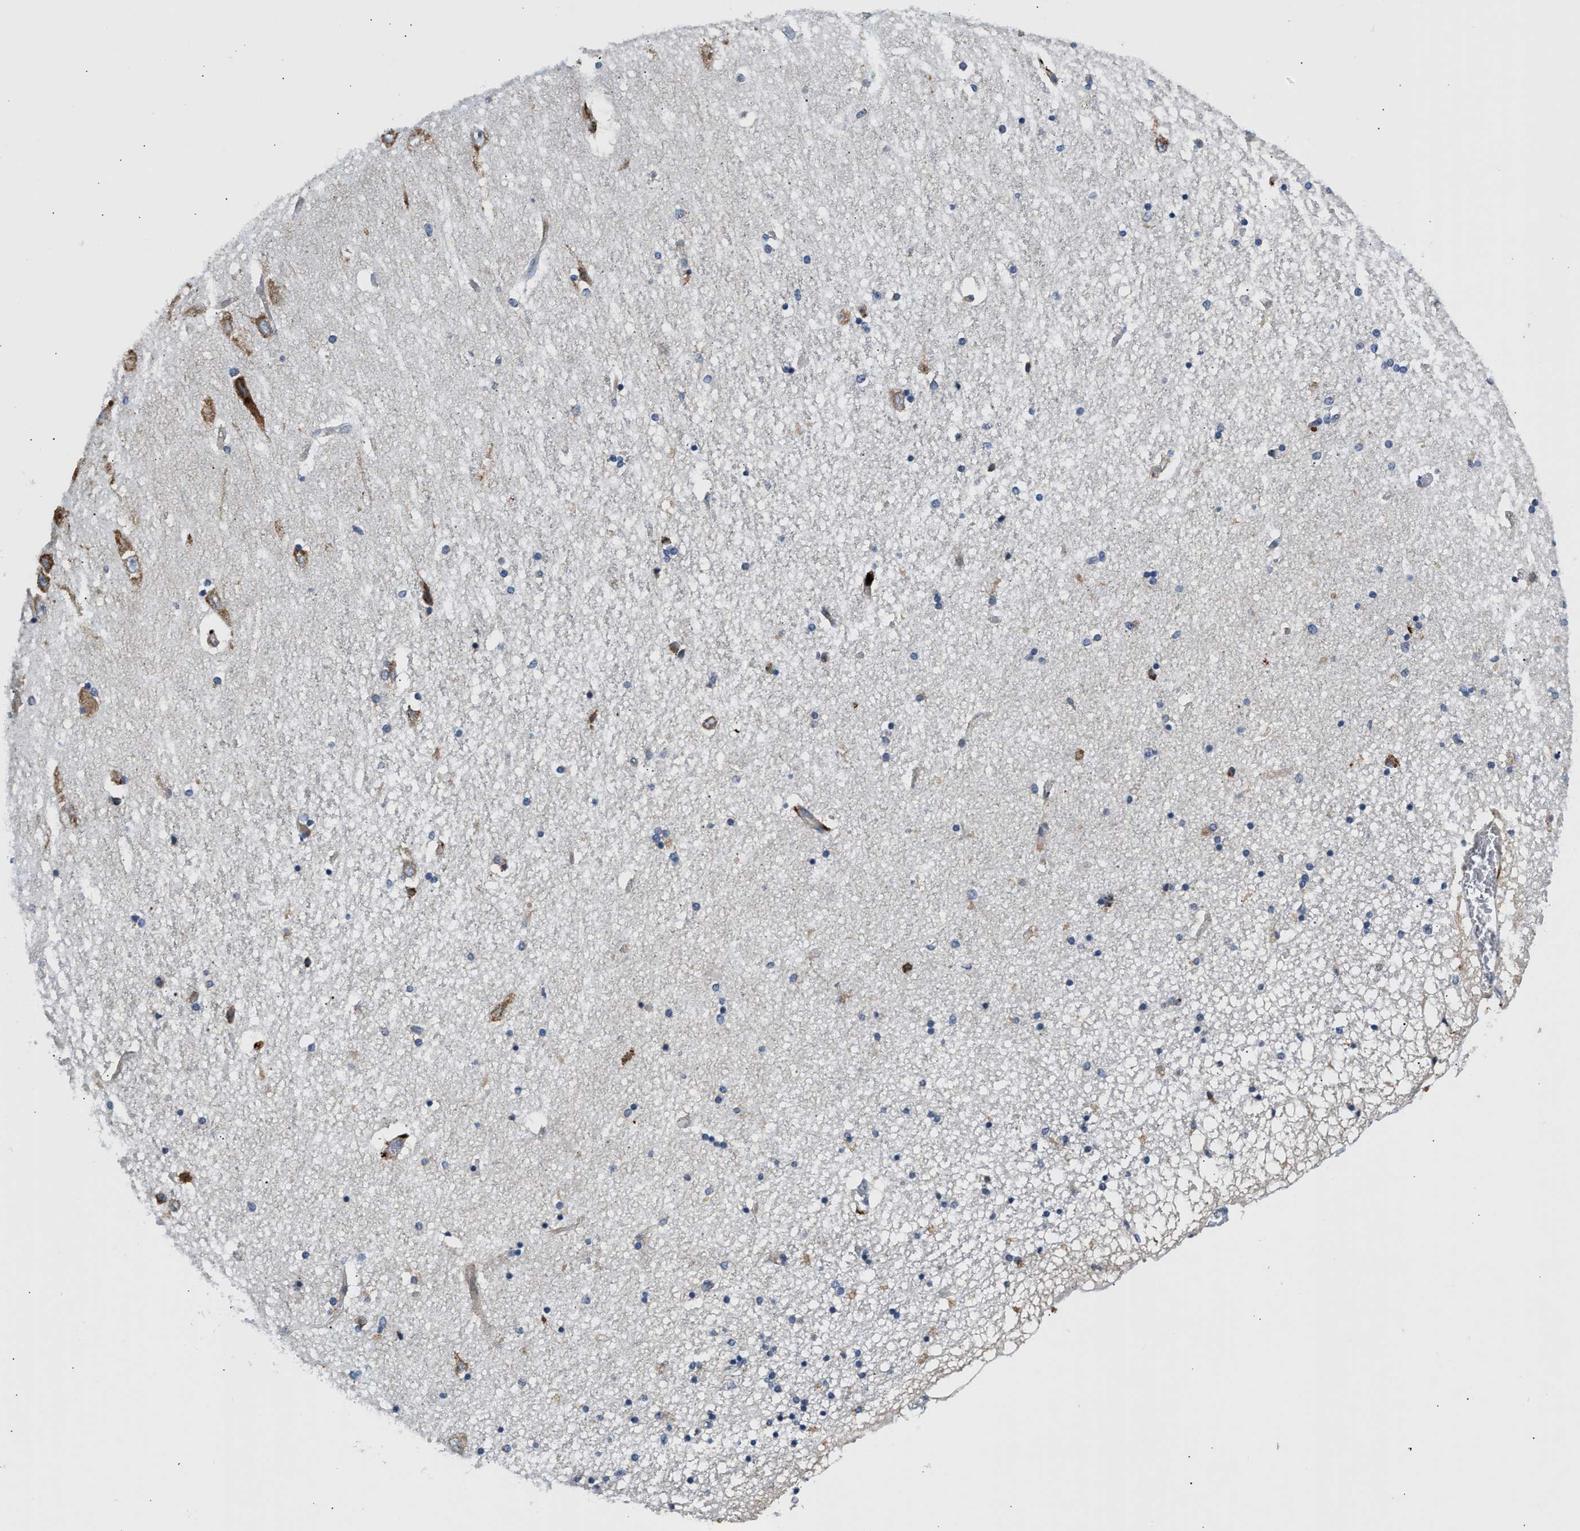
{"staining": {"intensity": "moderate", "quantity": "<25%", "location": "cytoplasmic/membranous"}, "tissue": "hippocampus", "cell_type": "Glial cells", "image_type": "normal", "snomed": [{"axis": "morphology", "description": "Normal tissue, NOS"}, {"axis": "topography", "description": "Hippocampus"}], "caption": "Immunohistochemistry of normal human hippocampus exhibits low levels of moderate cytoplasmic/membranous staining in approximately <25% of glial cells.", "gene": "AMZ1", "patient": {"sex": "female", "age": 54}}